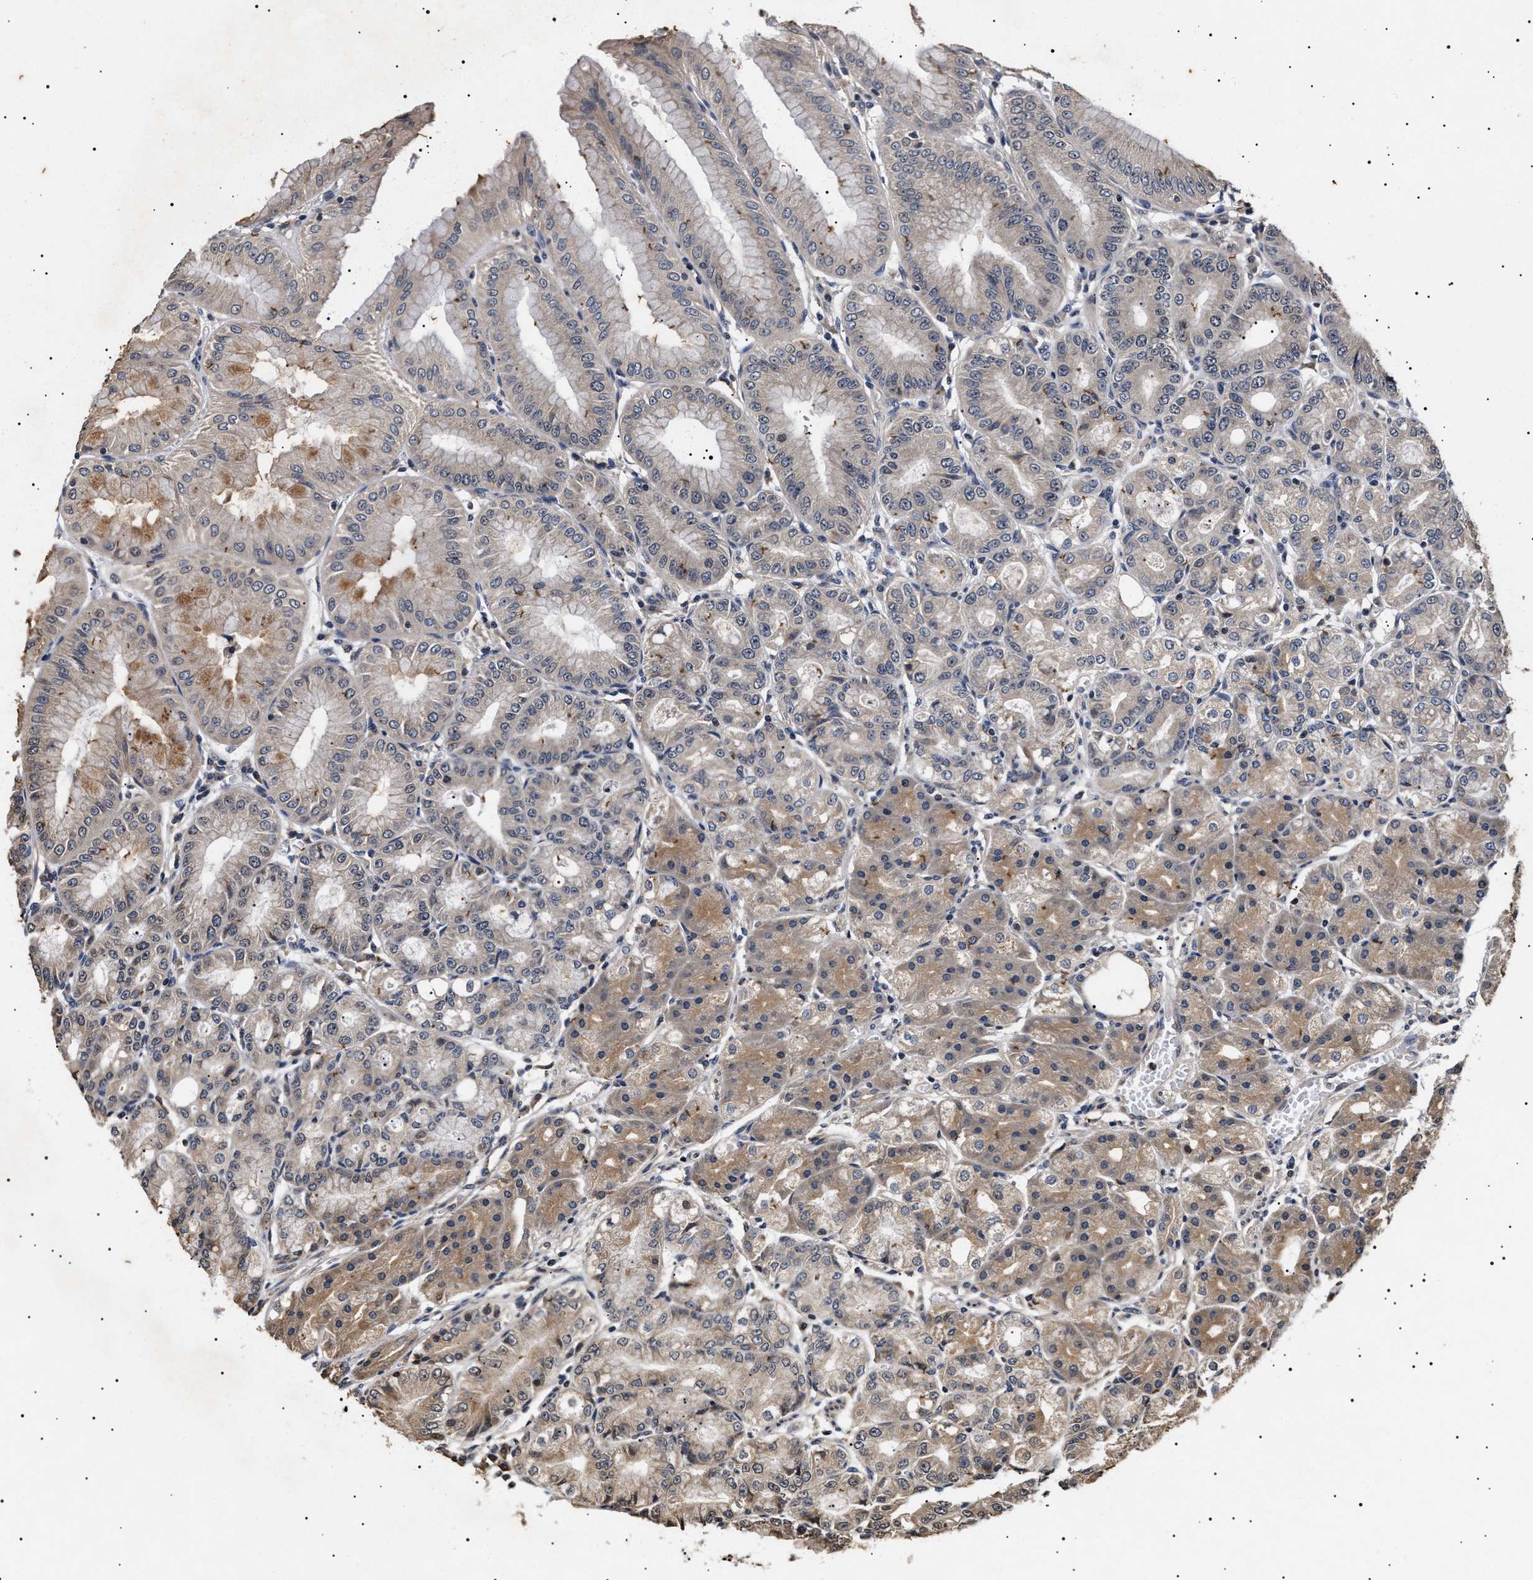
{"staining": {"intensity": "weak", "quantity": "25%-75%", "location": "cytoplasmic/membranous"}, "tissue": "stomach", "cell_type": "Glandular cells", "image_type": "normal", "snomed": [{"axis": "morphology", "description": "Normal tissue, NOS"}, {"axis": "topography", "description": "Stomach, lower"}], "caption": "Protein expression by IHC reveals weak cytoplasmic/membranous staining in about 25%-75% of glandular cells in benign stomach.", "gene": "KIF21A", "patient": {"sex": "male", "age": 71}}